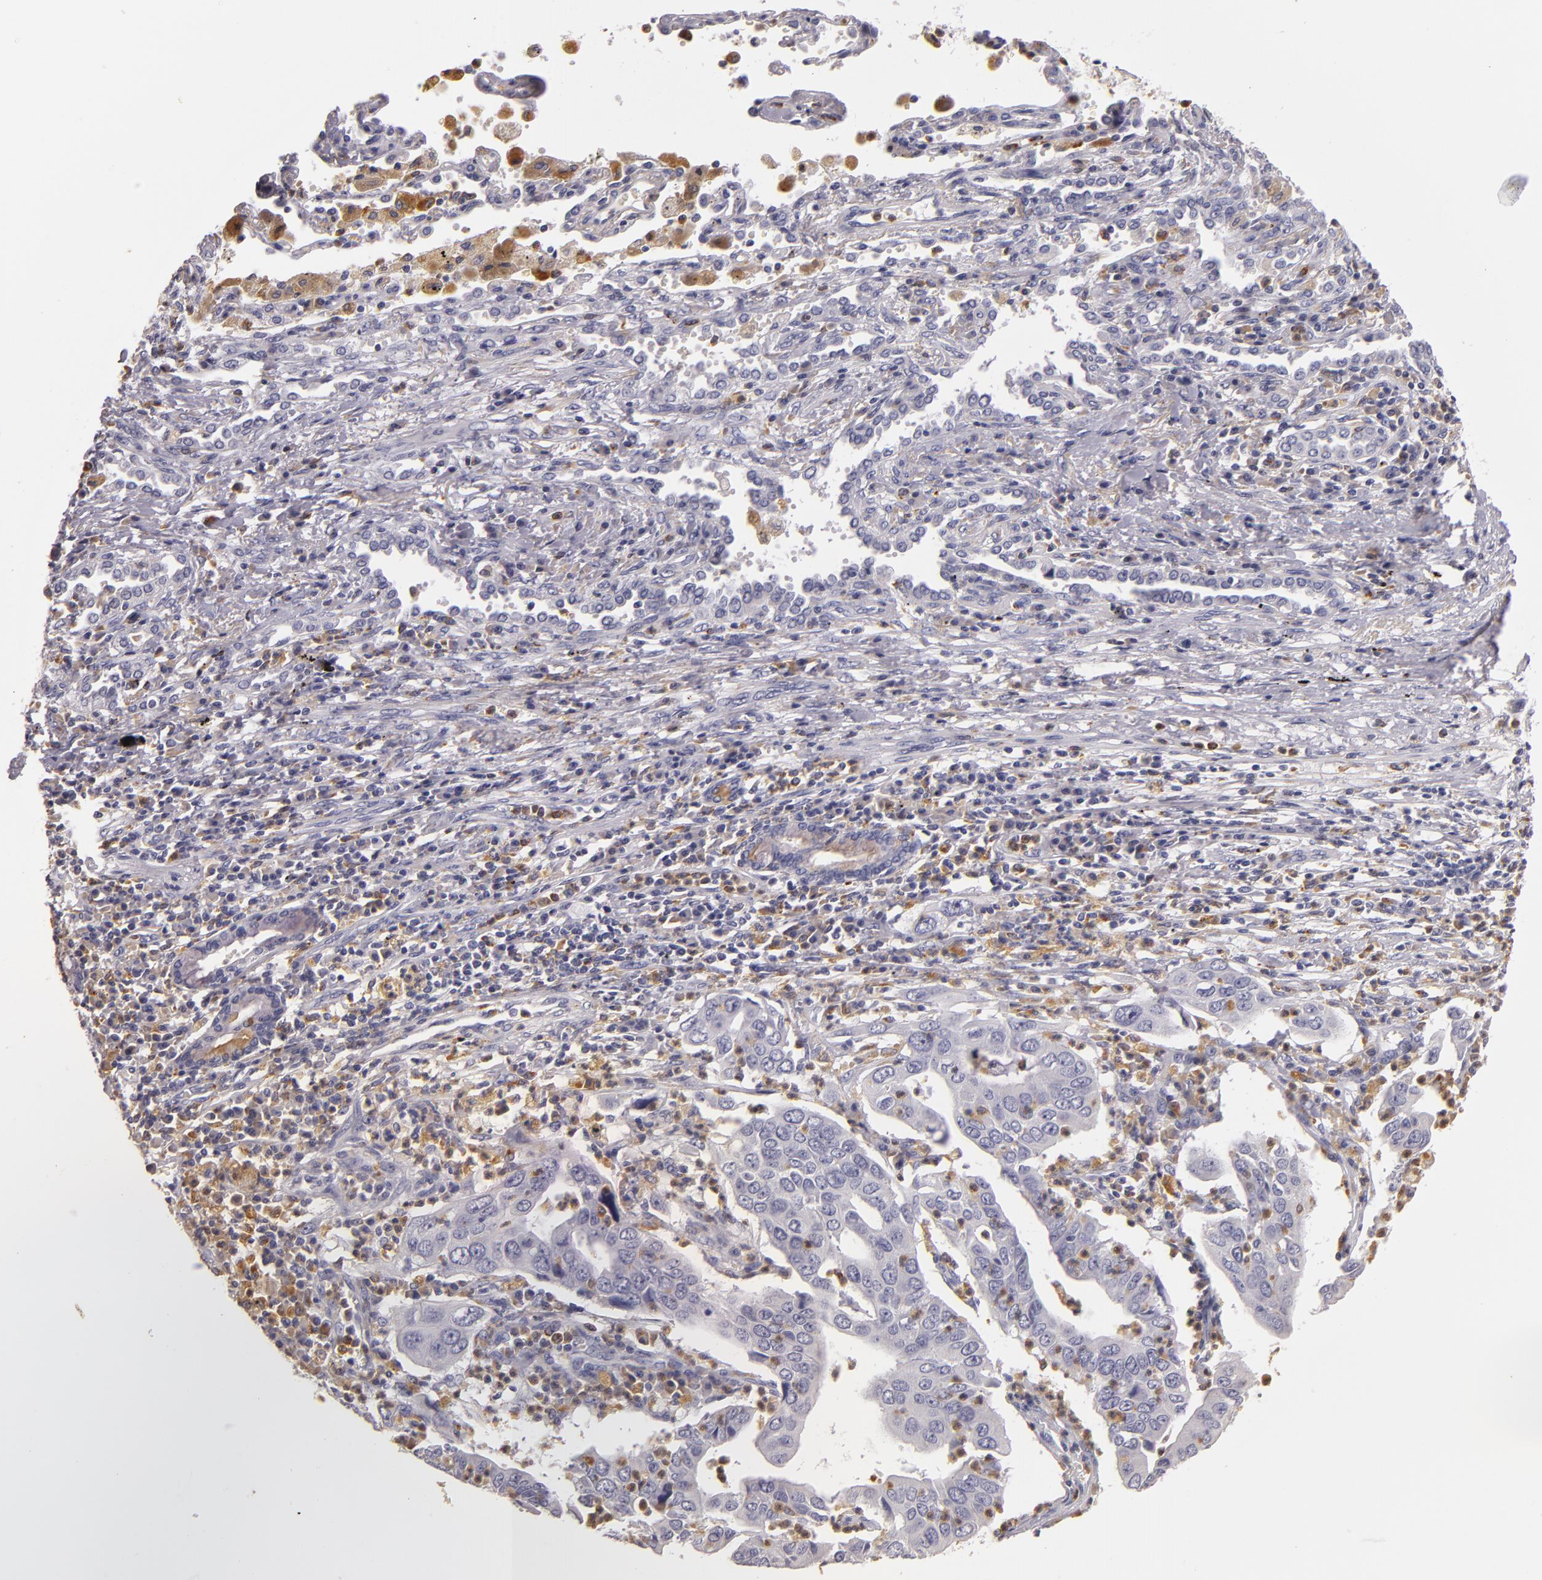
{"staining": {"intensity": "negative", "quantity": "none", "location": "none"}, "tissue": "lung cancer", "cell_type": "Tumor cells", "image_type": "cancer", "snomed": [{"axis": "morphology", "description": "Adenocarcinoma, NOS"}, {"axis": "topography", "description": "Lung"}], "caption": "Tumor cells show no significant positivity in lung cancer.", "gene": "TLR8", "patient": {"sex": "male", "age": 48}}